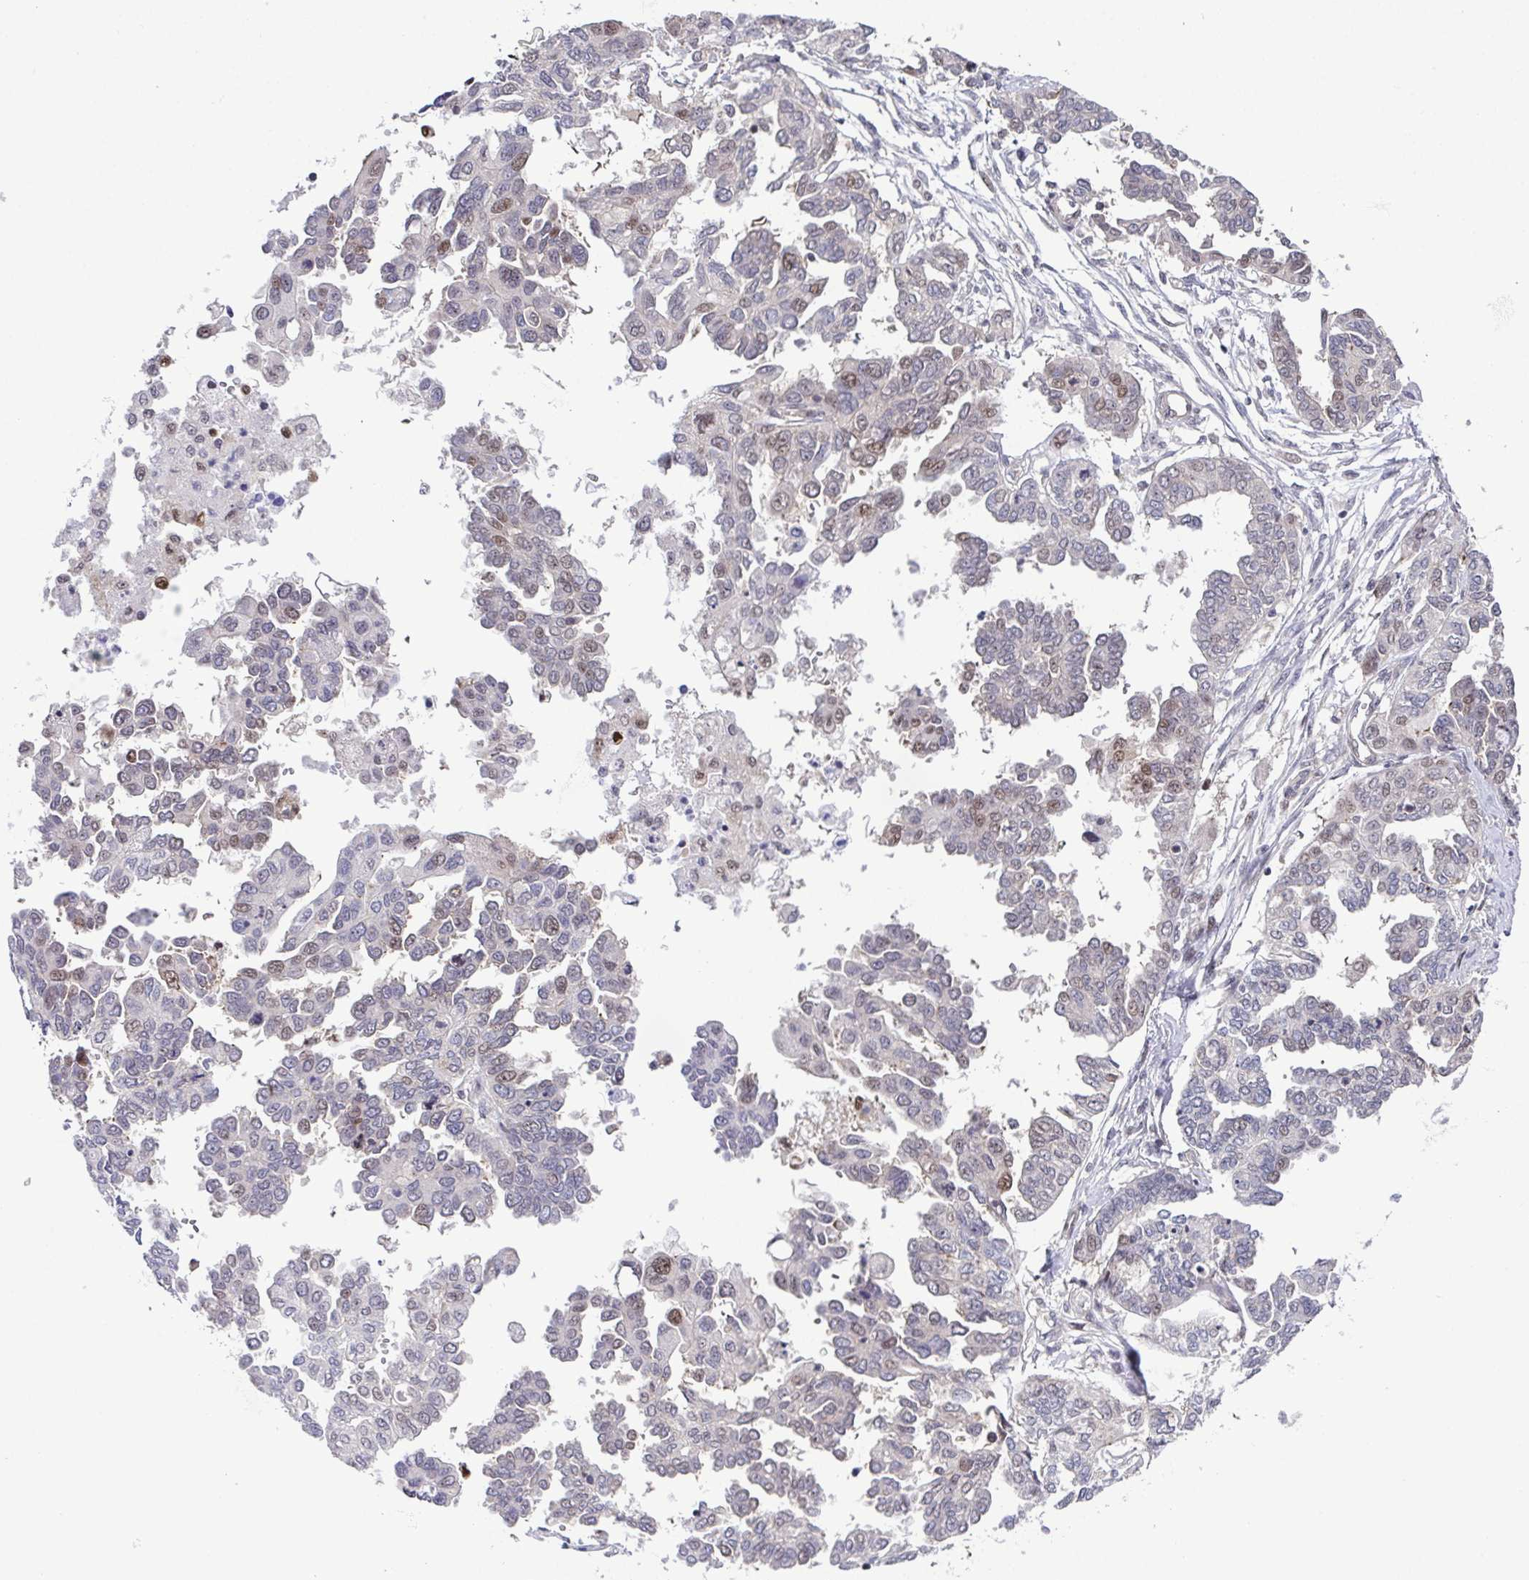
{"staining": {"intensity": "weak", "quantity": "<25%", "location": "nuclear"}, "tissue": "ovarian cancer", "cell_type": "Tumor cells", "image_type": "cancer", "snomed": [{"axis": "morphology", "description": "Cystadenocarcinoma, serous, NOS"}, {"axis": "topography", "description": "Ovary"}], "caption": "Tumor cells show no significant protein expression in serous cystadenocarcinoma (ovarian).", "gene": "DNAJB1", "patient": {"sex": "female", "age": 53}}